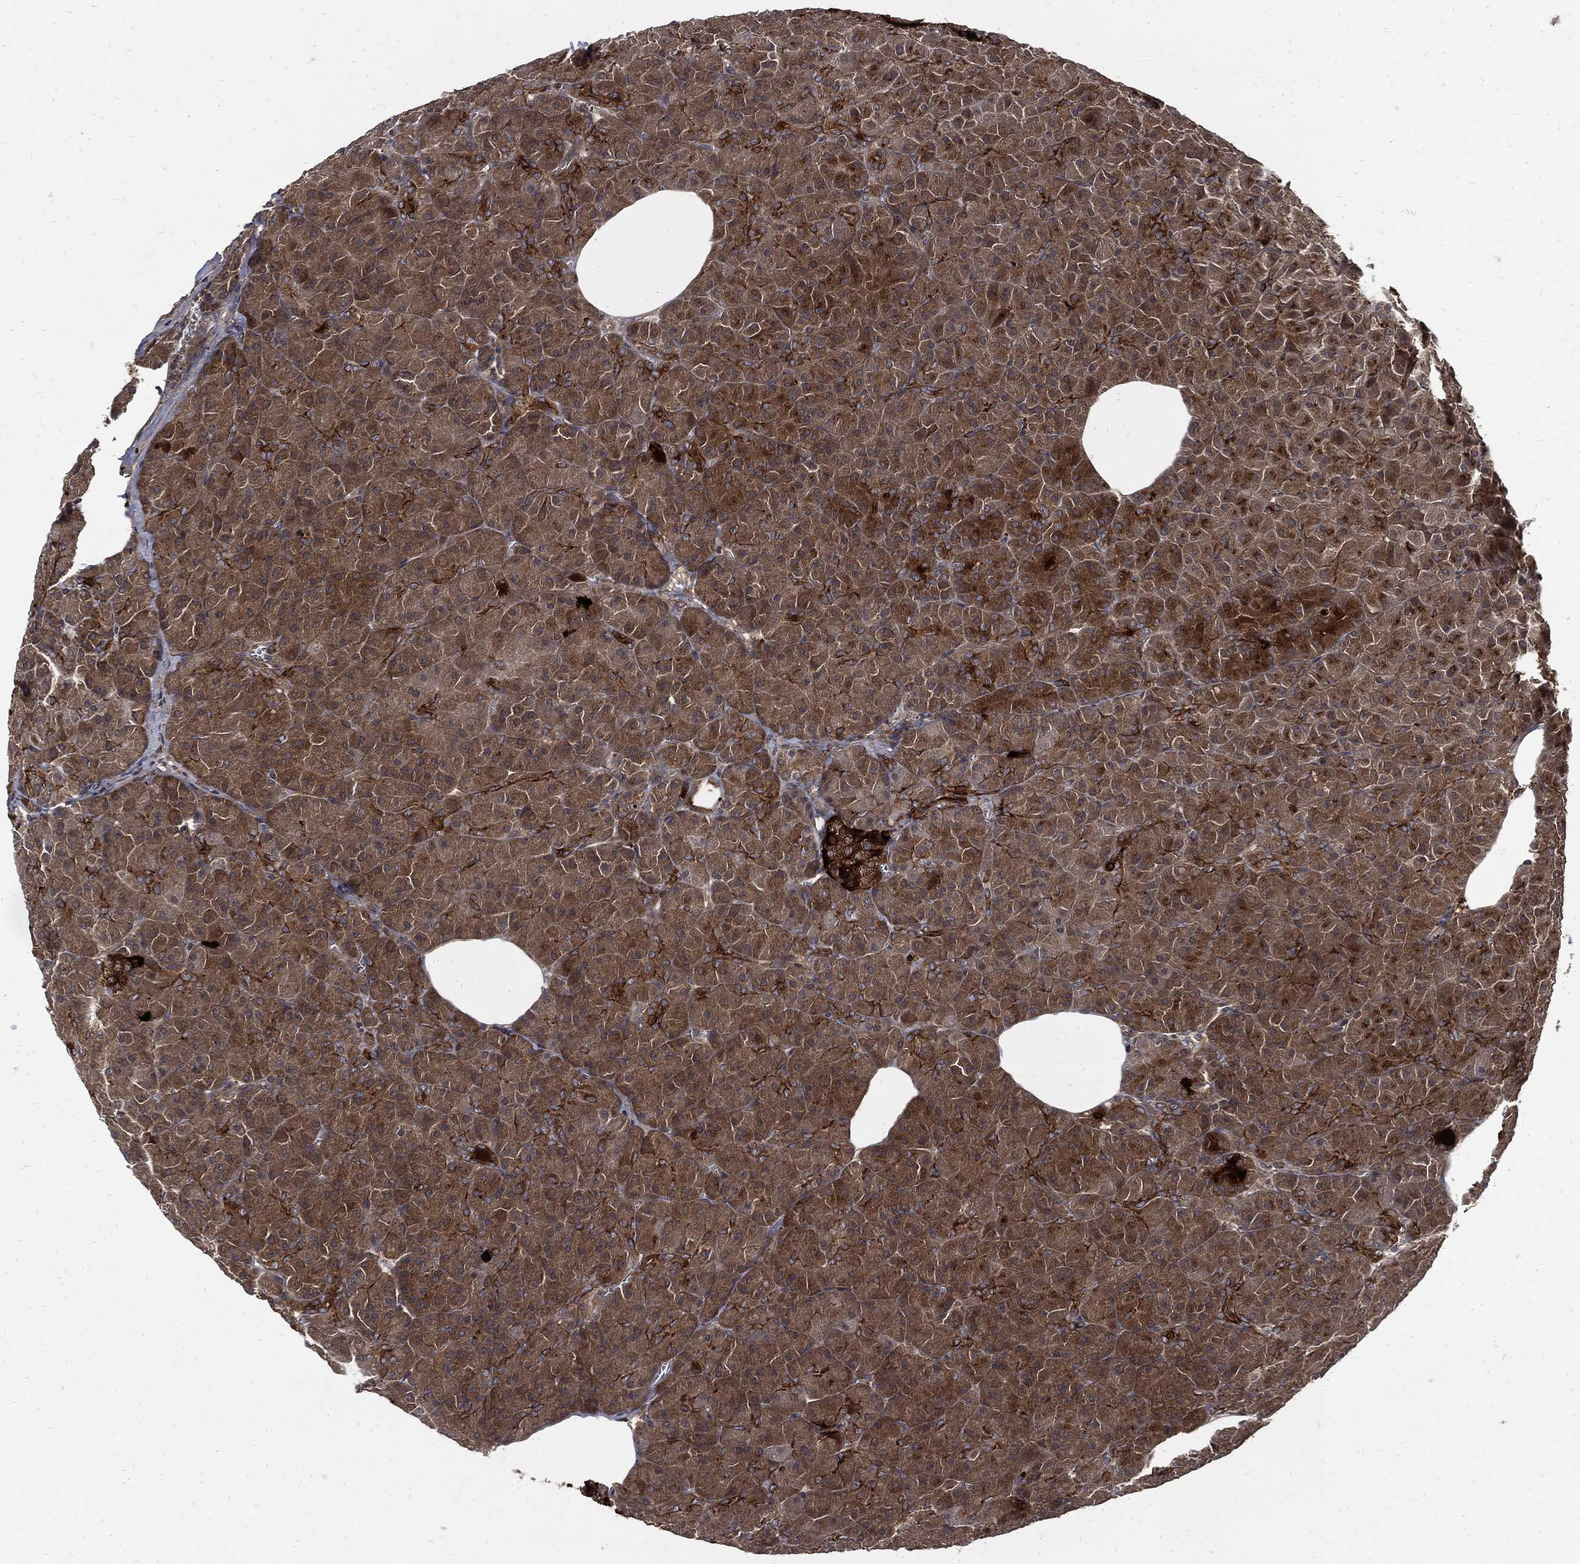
{"staining": {"intensity": "strong", "quantity": ">75%", "location": "cytoplasmic/membranous"}, "tissue": "pancreas", "cell_type": "Exocrine glandular cells", "image_type": "normal", "snomed": [{"axis": "morphology", "description": "Normal tissue, NOS"}, {"axis": "topography", "description": "Pancreas"}], "caption": "A photomicrograph showing strong cytoplasmic/membranous staining in approximately >75% of exocrine glandular cells in benign pancreas, as visualized by brown immunohistochemical staining.", "gene": "CLU", "patient": {"sex": "male", "age": 61}}